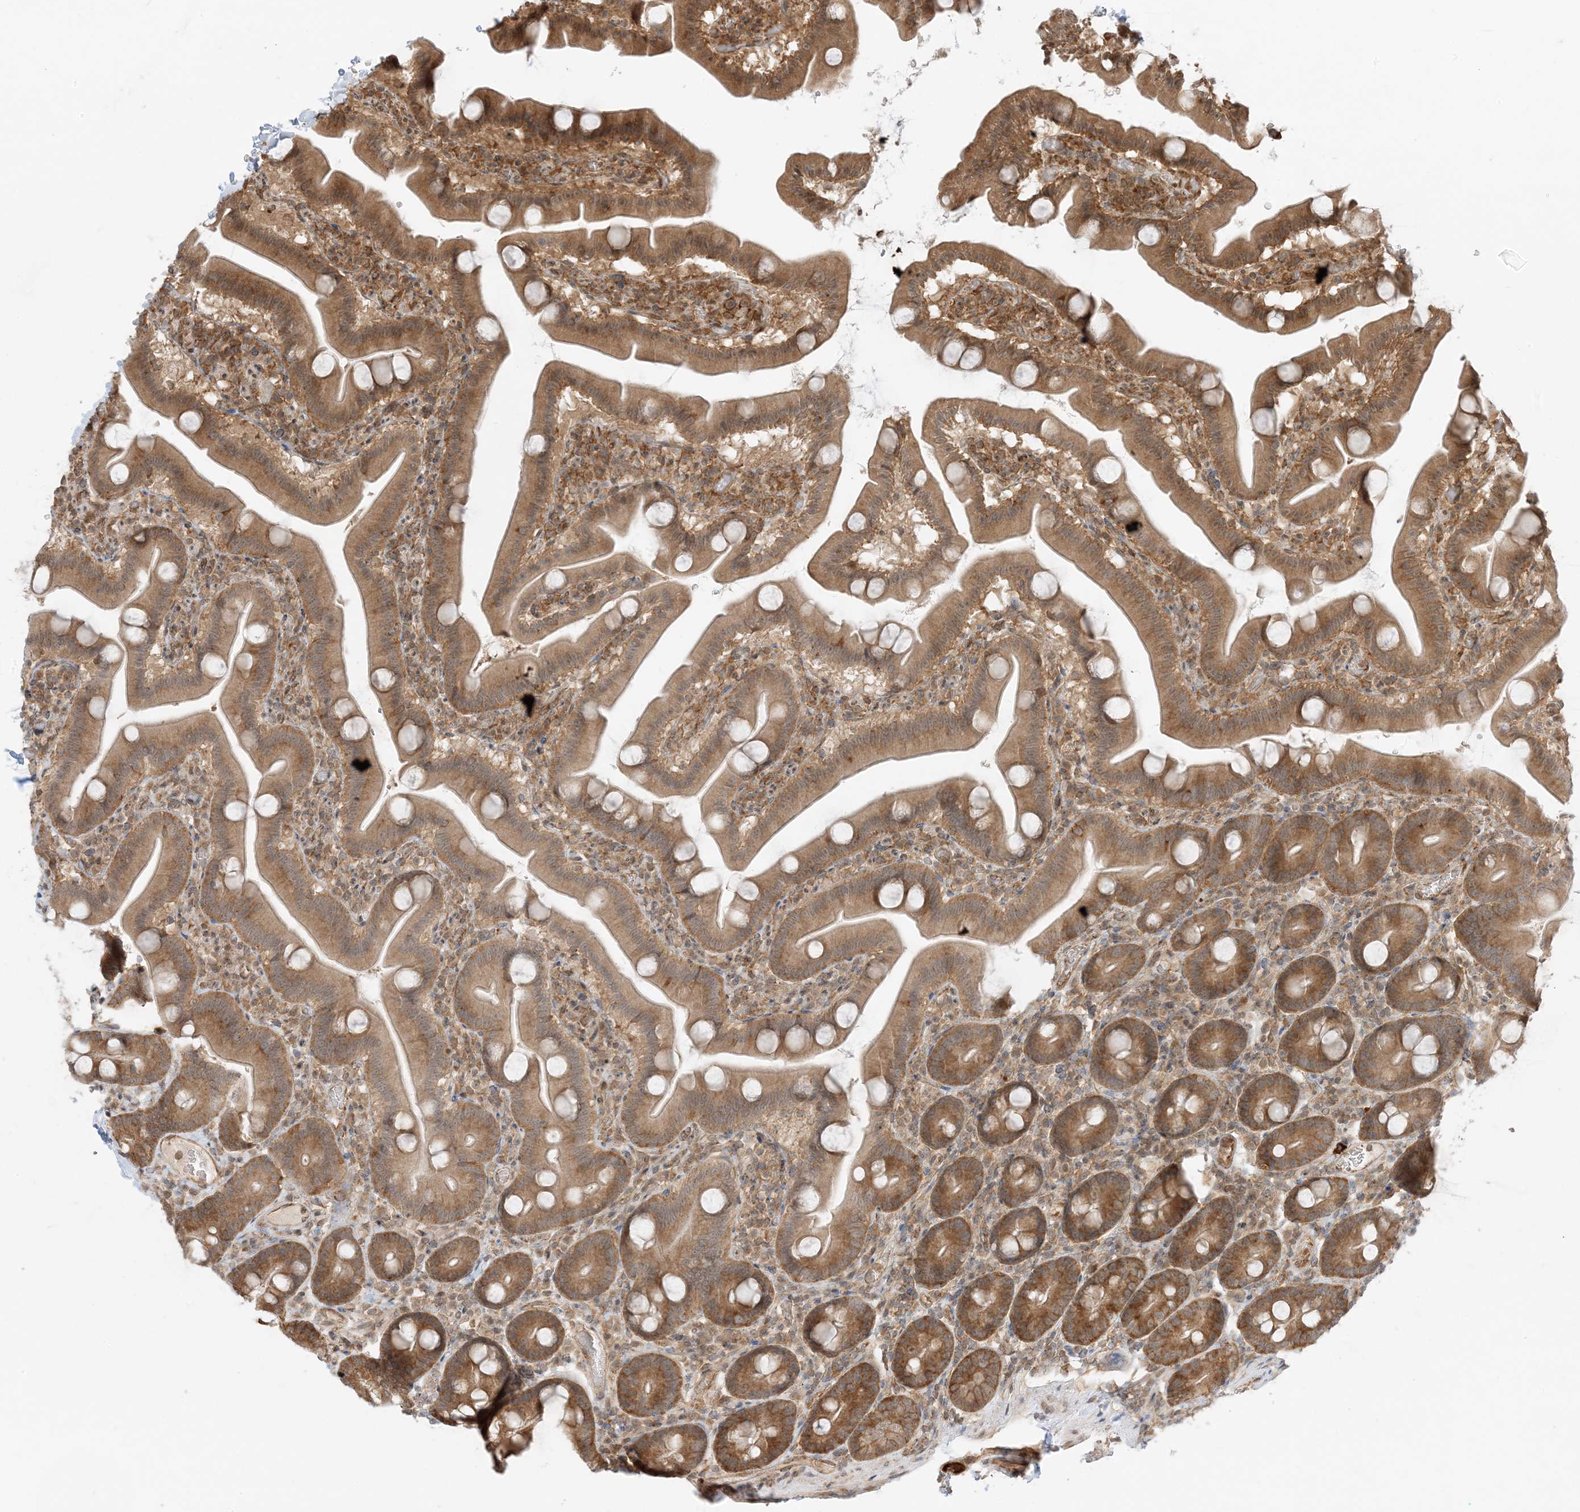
{"staining": {"intensity": "moderate", "quantity": ">75%", "location": "cytoplasmic/membranous"}, "tissue": "duodenum", "cell_type": "Glandular cells", "image_type": "normal", "snomed": [{"axis": "morphology", "description": "Normal tissue, NOS"}, {"axis": "topography", "description": "Duodenum"}], "caption": "The histopathology image exhibits immunohistochemical staining of normal duodenum. There is moderate cytoplasmic/membranous staining is present in approximately >75% of glandular cells.", "gene": "UBAP2L", "patient": {"sex": "male", "age": 55}}